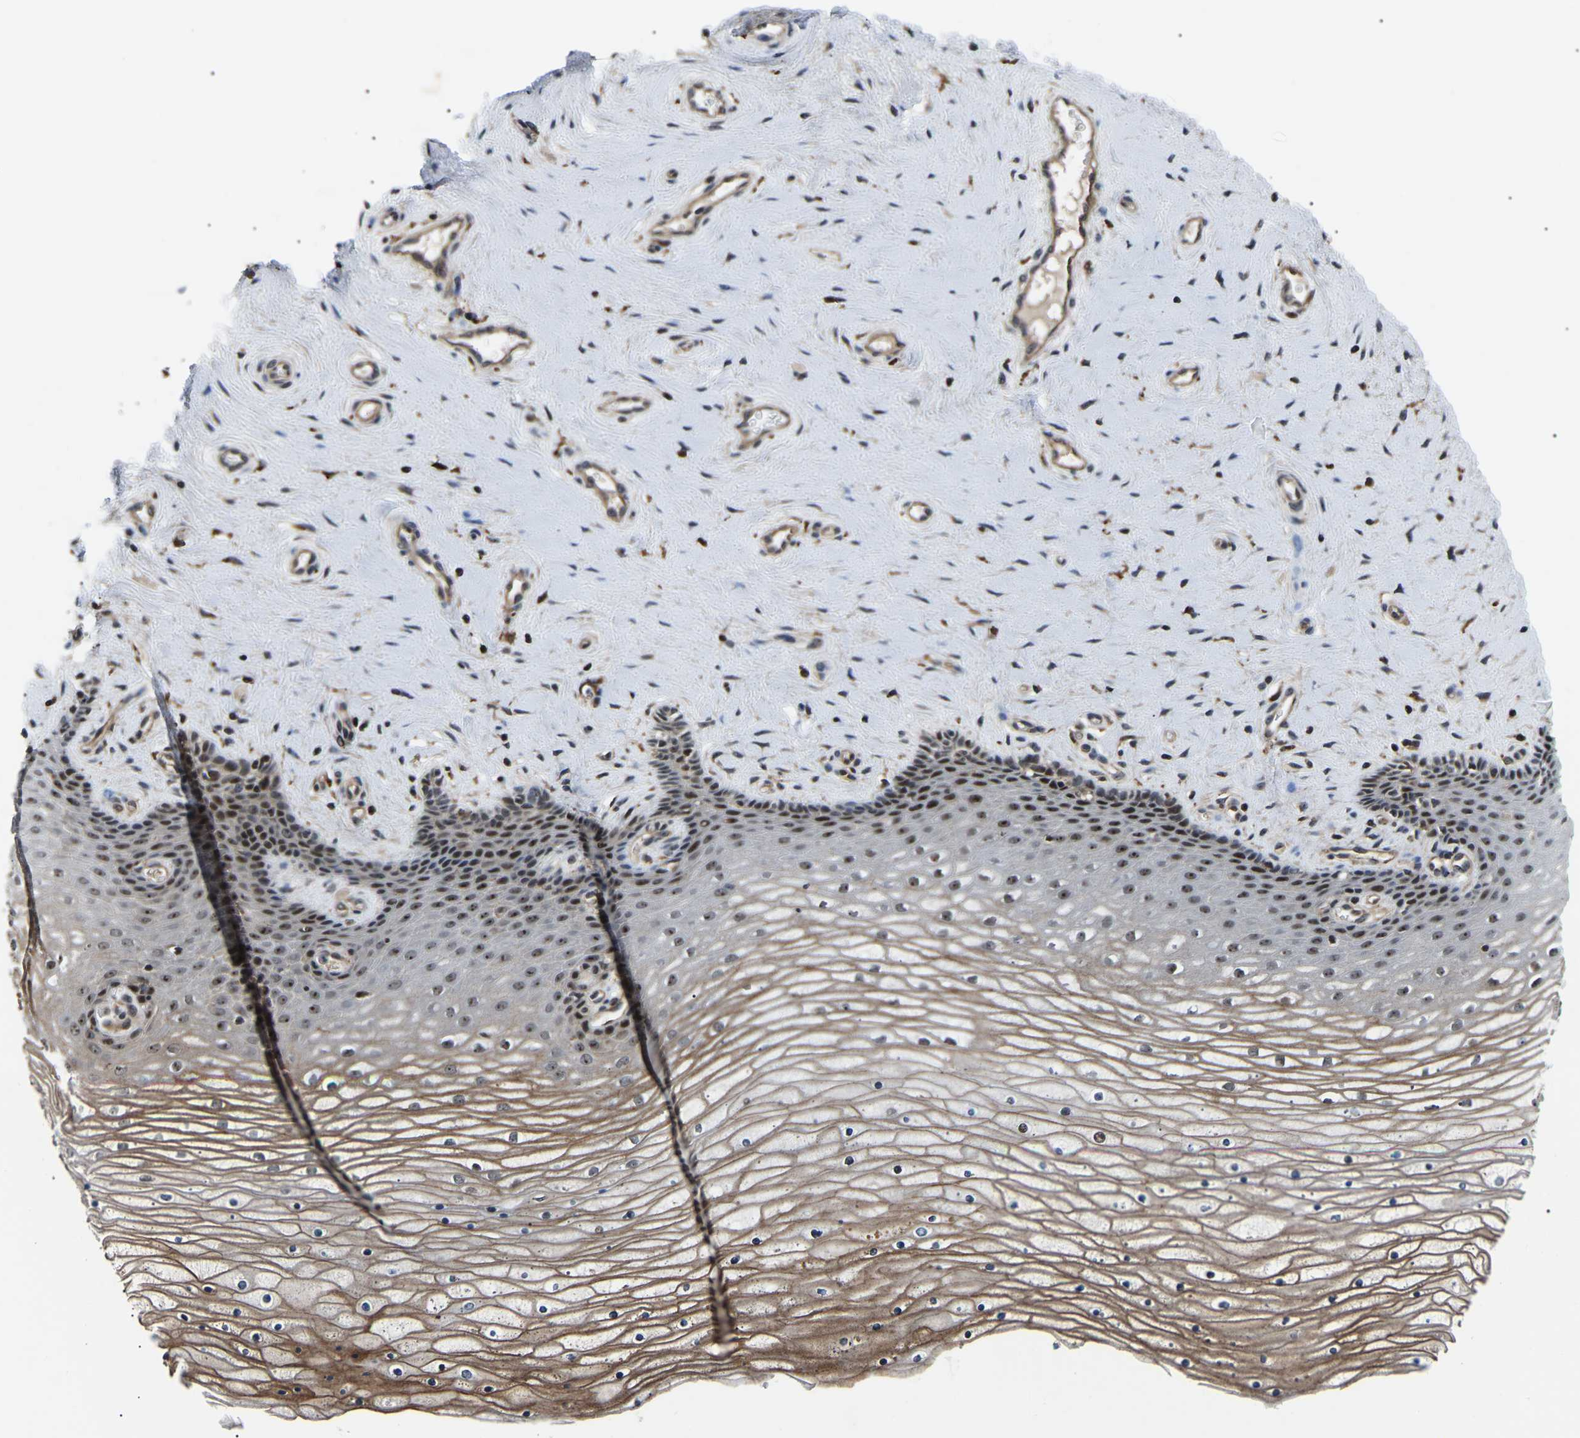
{"staining": {"intensity": "strong", "quantity": ">75%", "location": "cytoplasmic/membranous,nuclear"}, "tissue": "cervix", "cell_type": "Squamous epithelial cells", "image_type": "normal", "snomed": [{"axis": "morphology", "description": "Normal tissue, NOS"}, {"axis": "topography", "description": "Cervix"}], "caption": "Immunohistochemistry (IHC) of benign cervix shows high levels of strong cytoplasmic/membranous,nuclear expression in about >75% of squamous epithelial cells.", "gene": "RRP1B", "patient": {"sex": "female", "age": 39}}